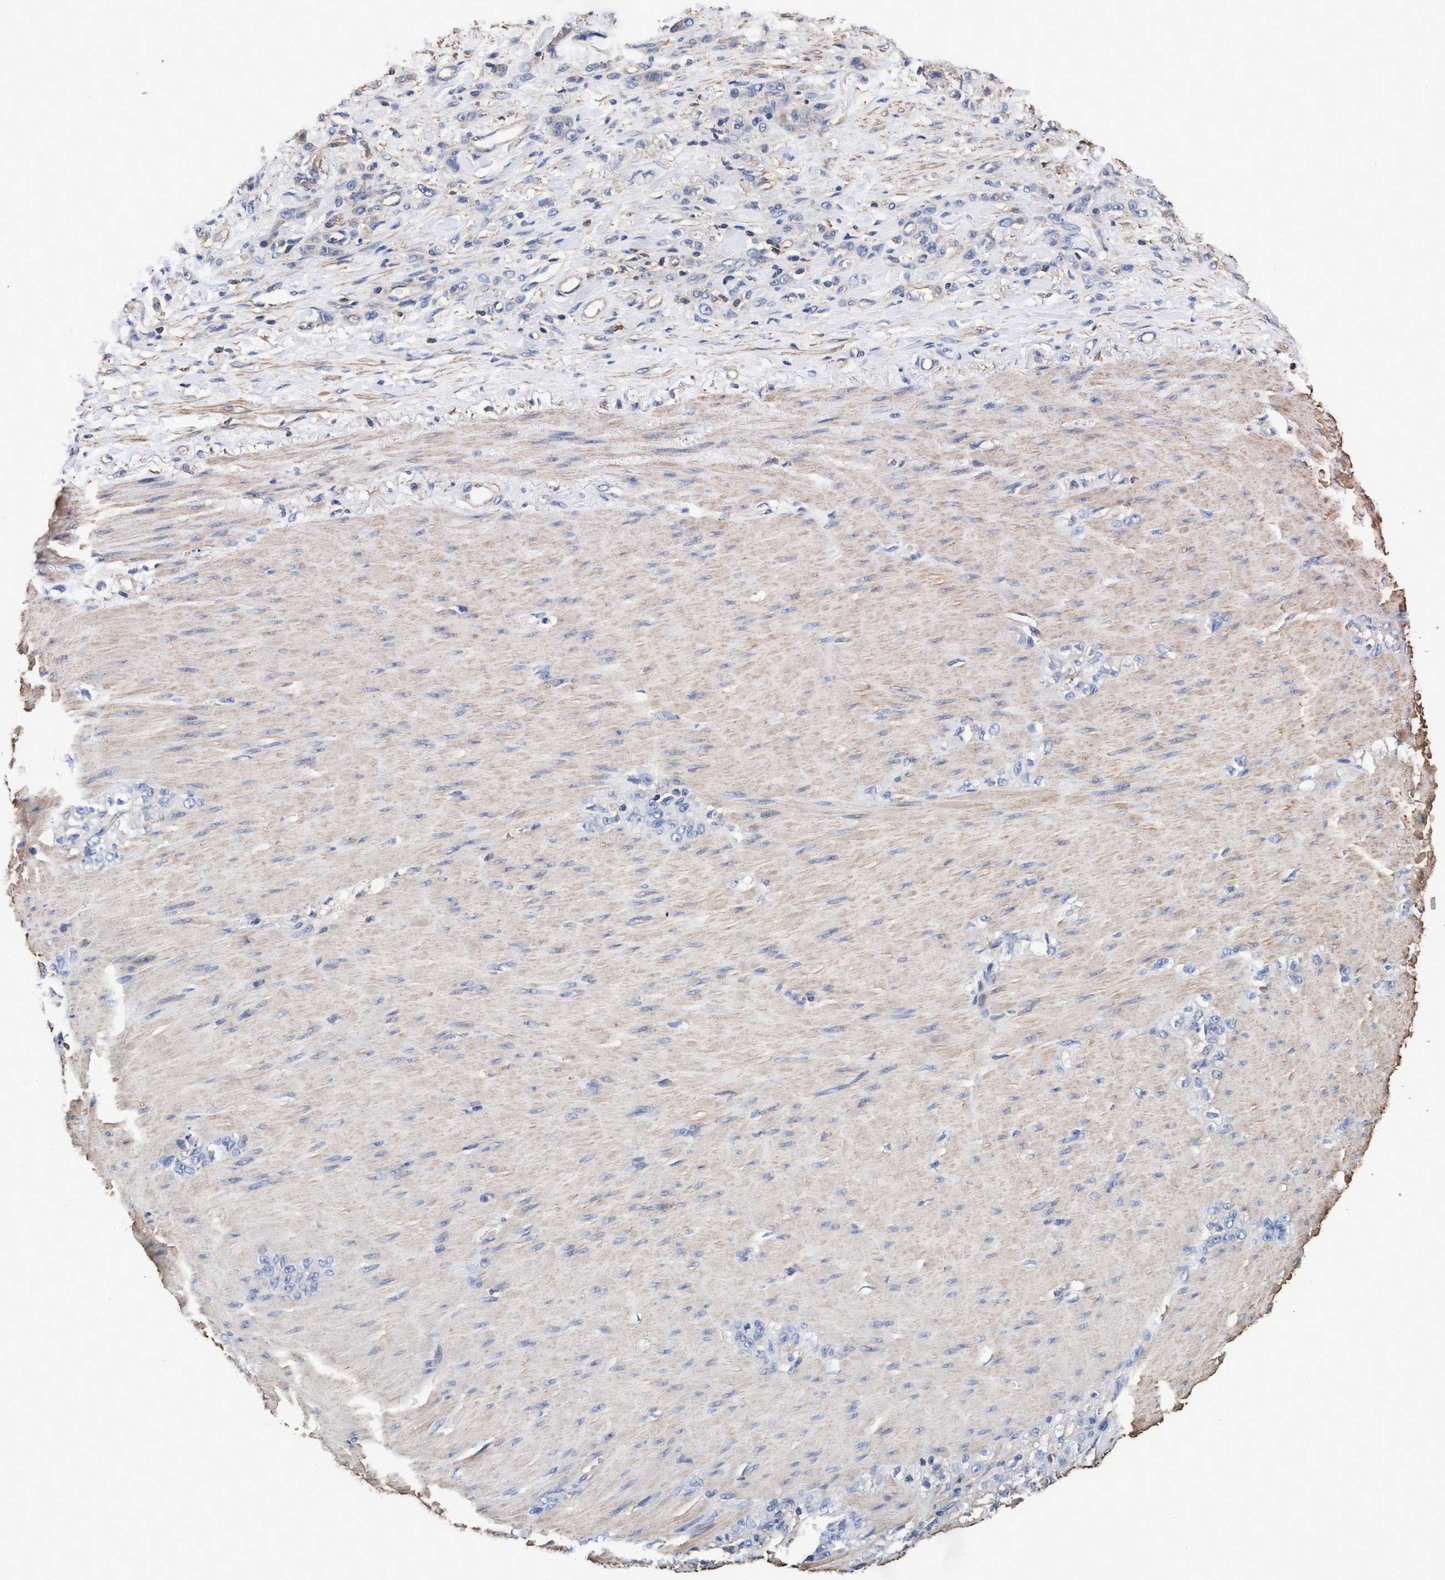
{"staining": {"intensity": "negative", "quantity": "none", "location": "none"}, "tissue": "stomach cancer", "cell_type": "Tumor cells", "image_type": "cancer", "snomed": [{"axis": "morphology", "description": "Normal tissue, NOS"}, {"axis": "morphology", "description": "Adenocarcinoma, NOS"}, {"axis": "topography", "description": "Stomach"}], "caption": "Immunohistochemistry (IHC) histopathology image of neoplastic tissue: human stomach cancer stained with DAB (3,3'-diaminobenzidine) shows no significant protein expression in tumor cells.", "gene": "GRHPR", "patient": {"sex": "male", "age": 82}}